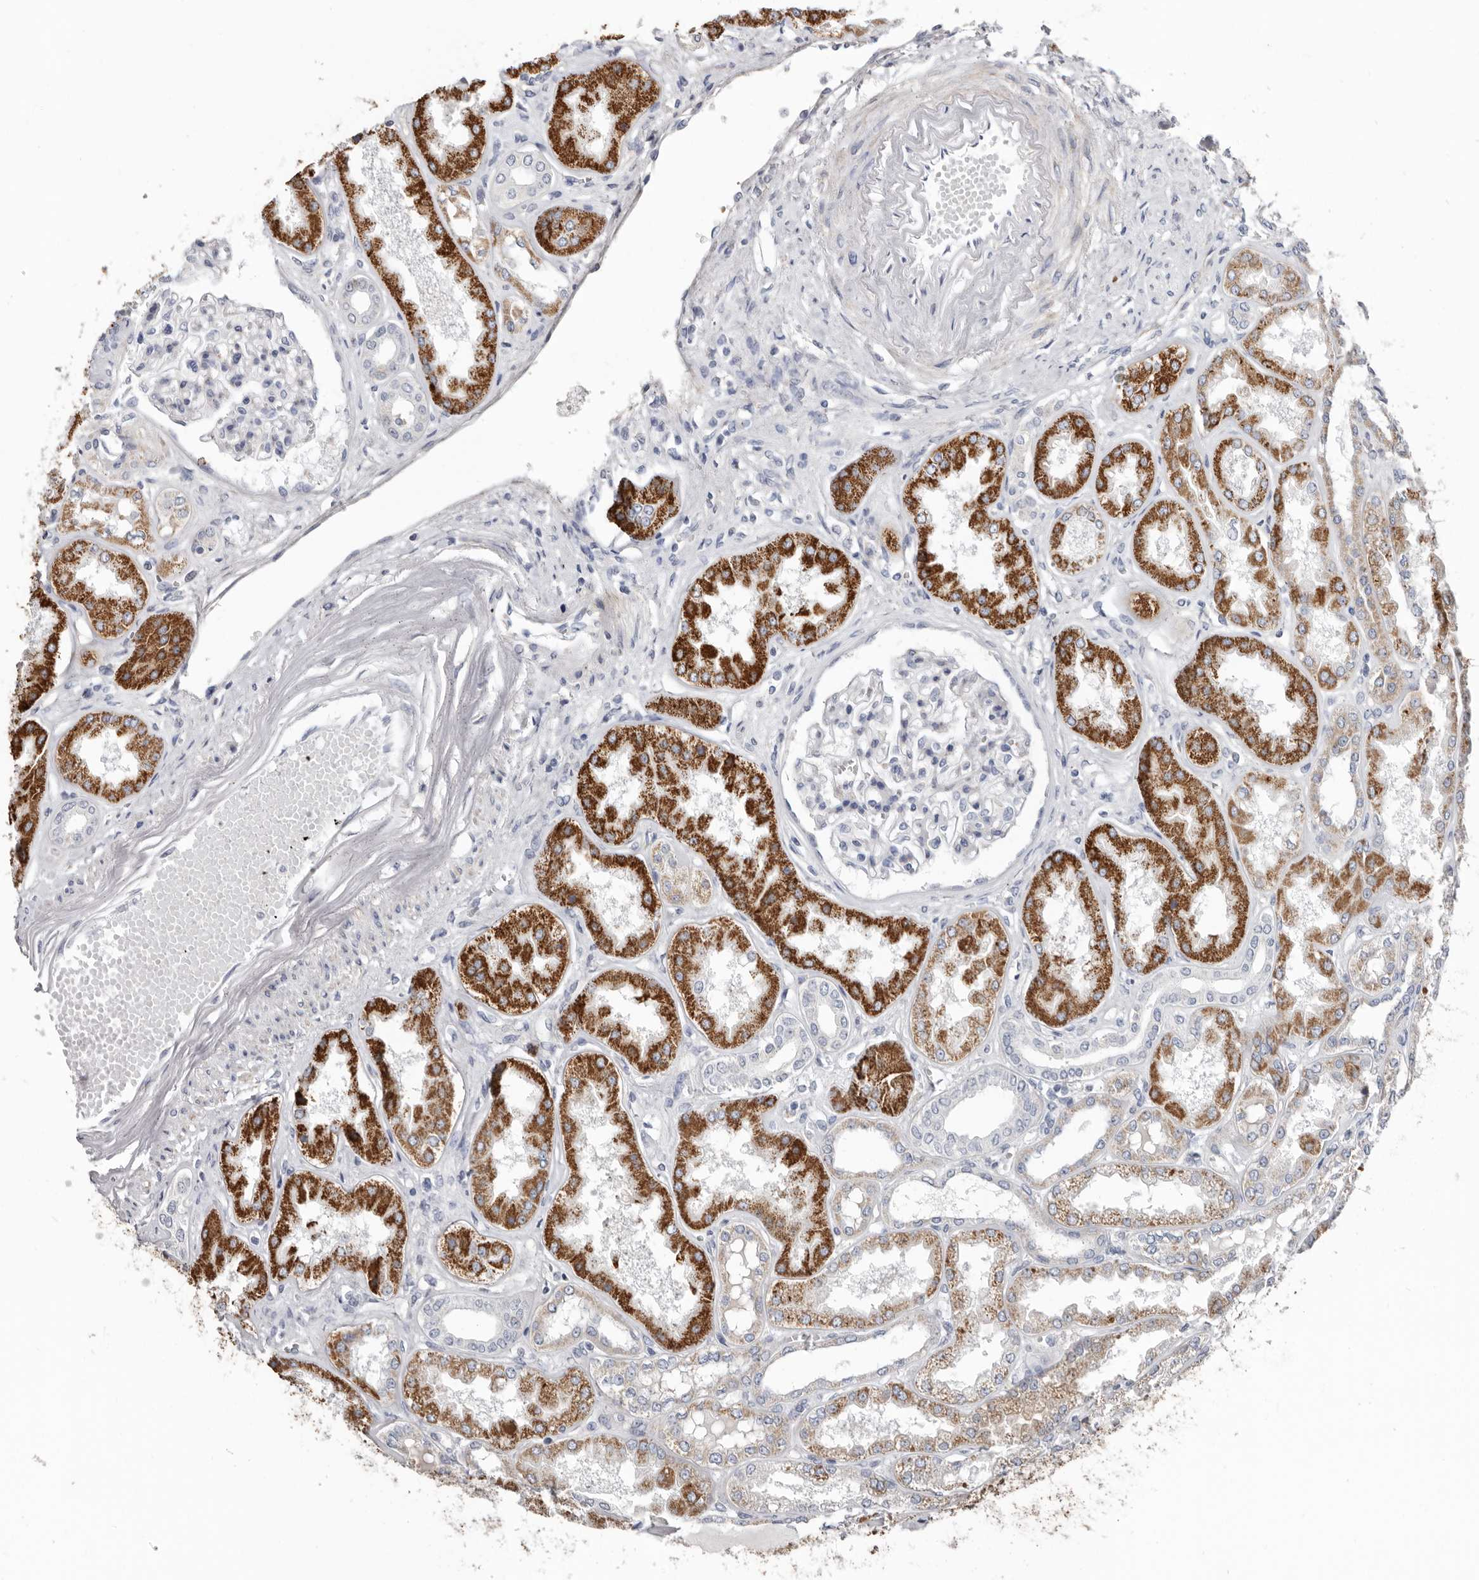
{"staining": {"intensity": "negative", "quantity": "none", "location": "none"}, "tissue": "kidney", "cell_type": "Cells in glomeruli", "image_type": "normal", "snomed": [{"axis": "morphology", "description": "Normal tissue, NOS"}, {"axis": "topography", "description": "Kidney"}], "caption": "Immunohistochemical staining of benign human kidney exhibits no significant staining in cells in glomeruli. The staining is performed using DAB brown chromogen with nuclei counter-stained in using hematoxylin.", "gene": "RSPO2", "patient": {"sex": "female", "age": 56}}